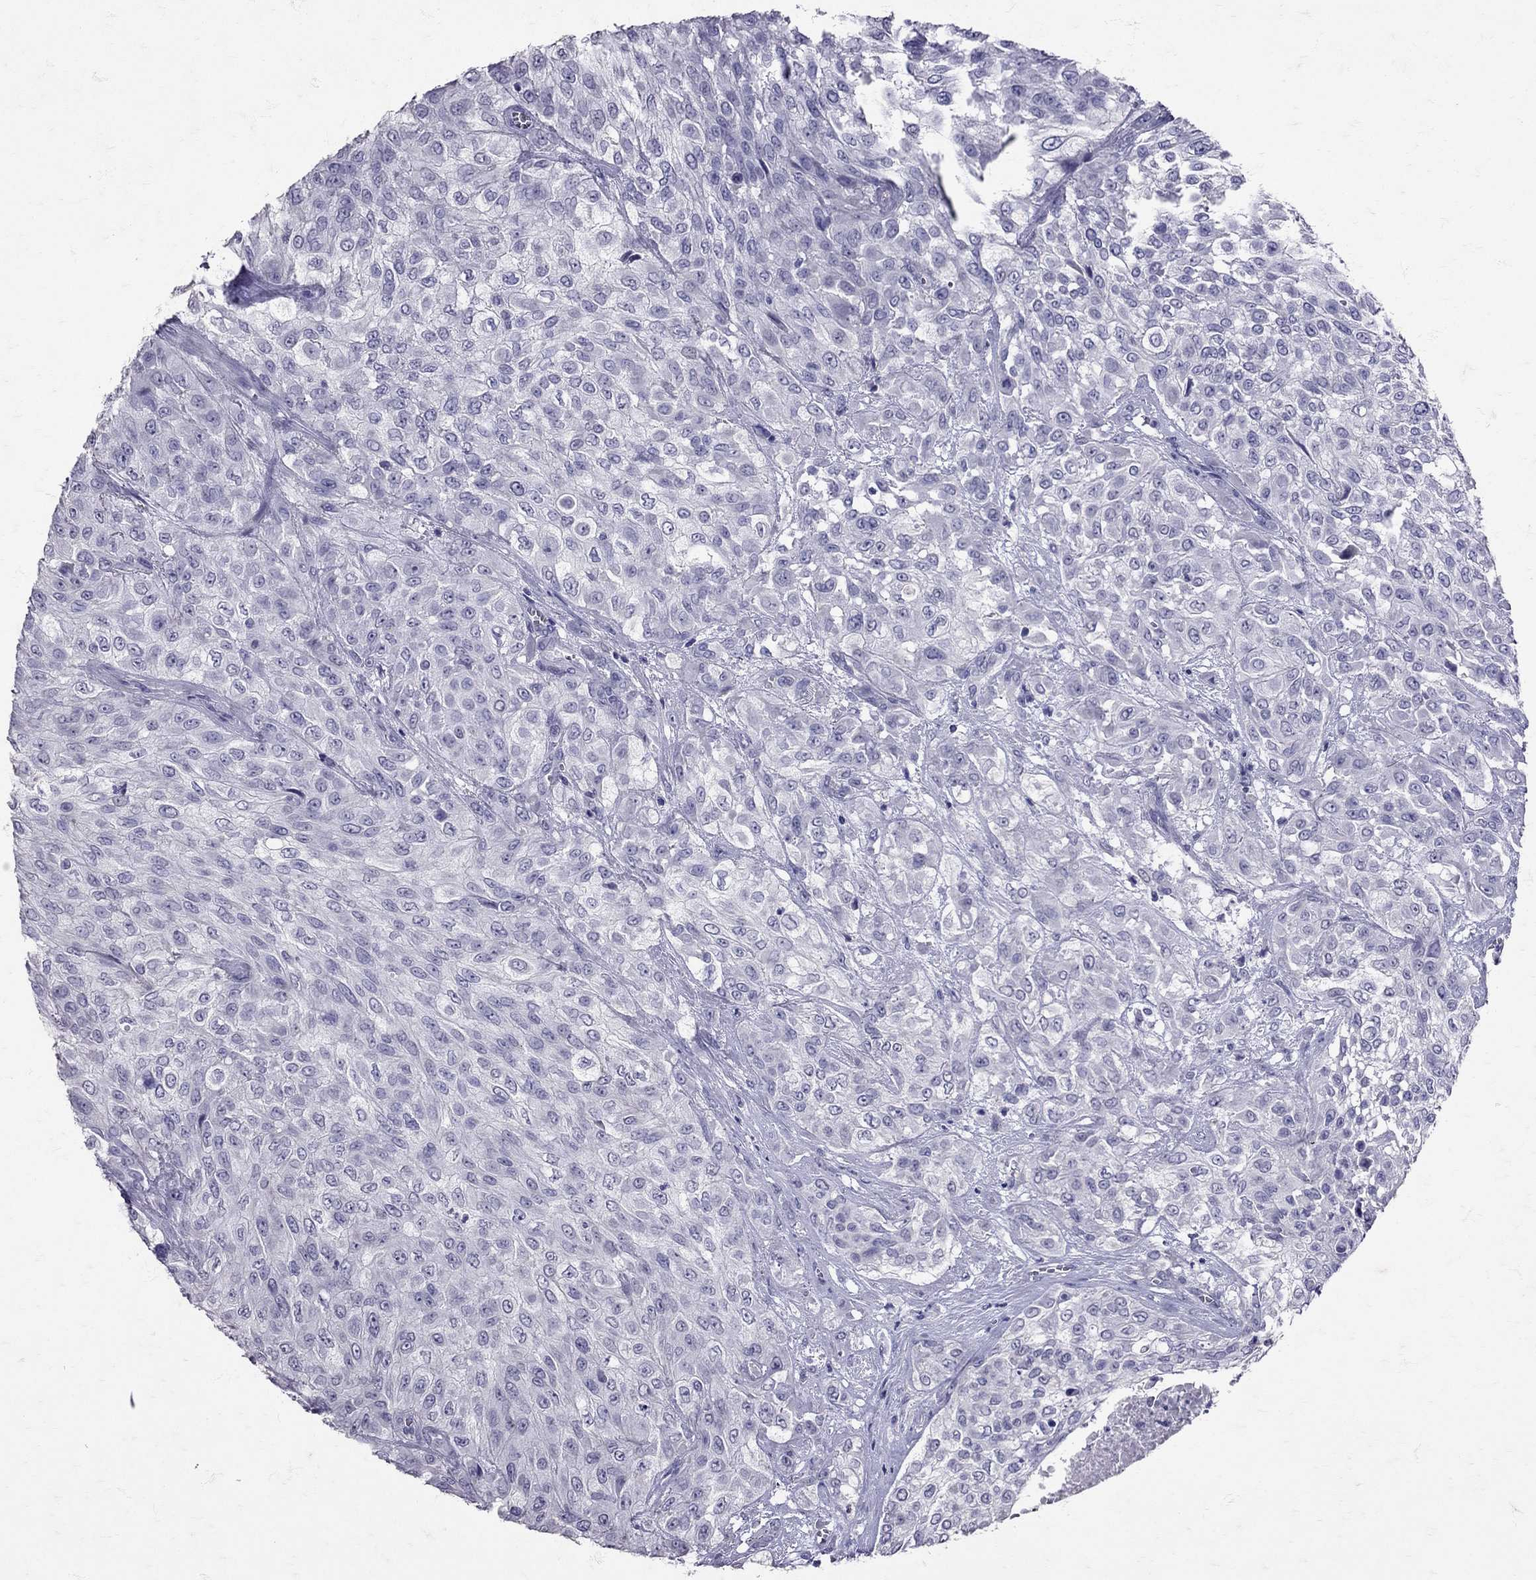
{"staining": {"intensity": "negative", "quantity": "none", "location": "none"}, "tissue": "urothelial cancer", "cell_type": "Tumor cells", "image_type": "cancer", "snomed": [{"axis": "morphology", "description": "Urothelial carcinoma, High grade"}, {"axis": "topography", "description": "Urinary bladder"}], "caption": "Immunohistochemical staining of urothelial carcinoma (high-grade) reveals no significant expression in tumor cells. (DAB (3,3'-diaminobenzidine) IHC with hematoxylin counter stain).", "gene": "SST", "patient": {"sex": "male", "age": 57}}